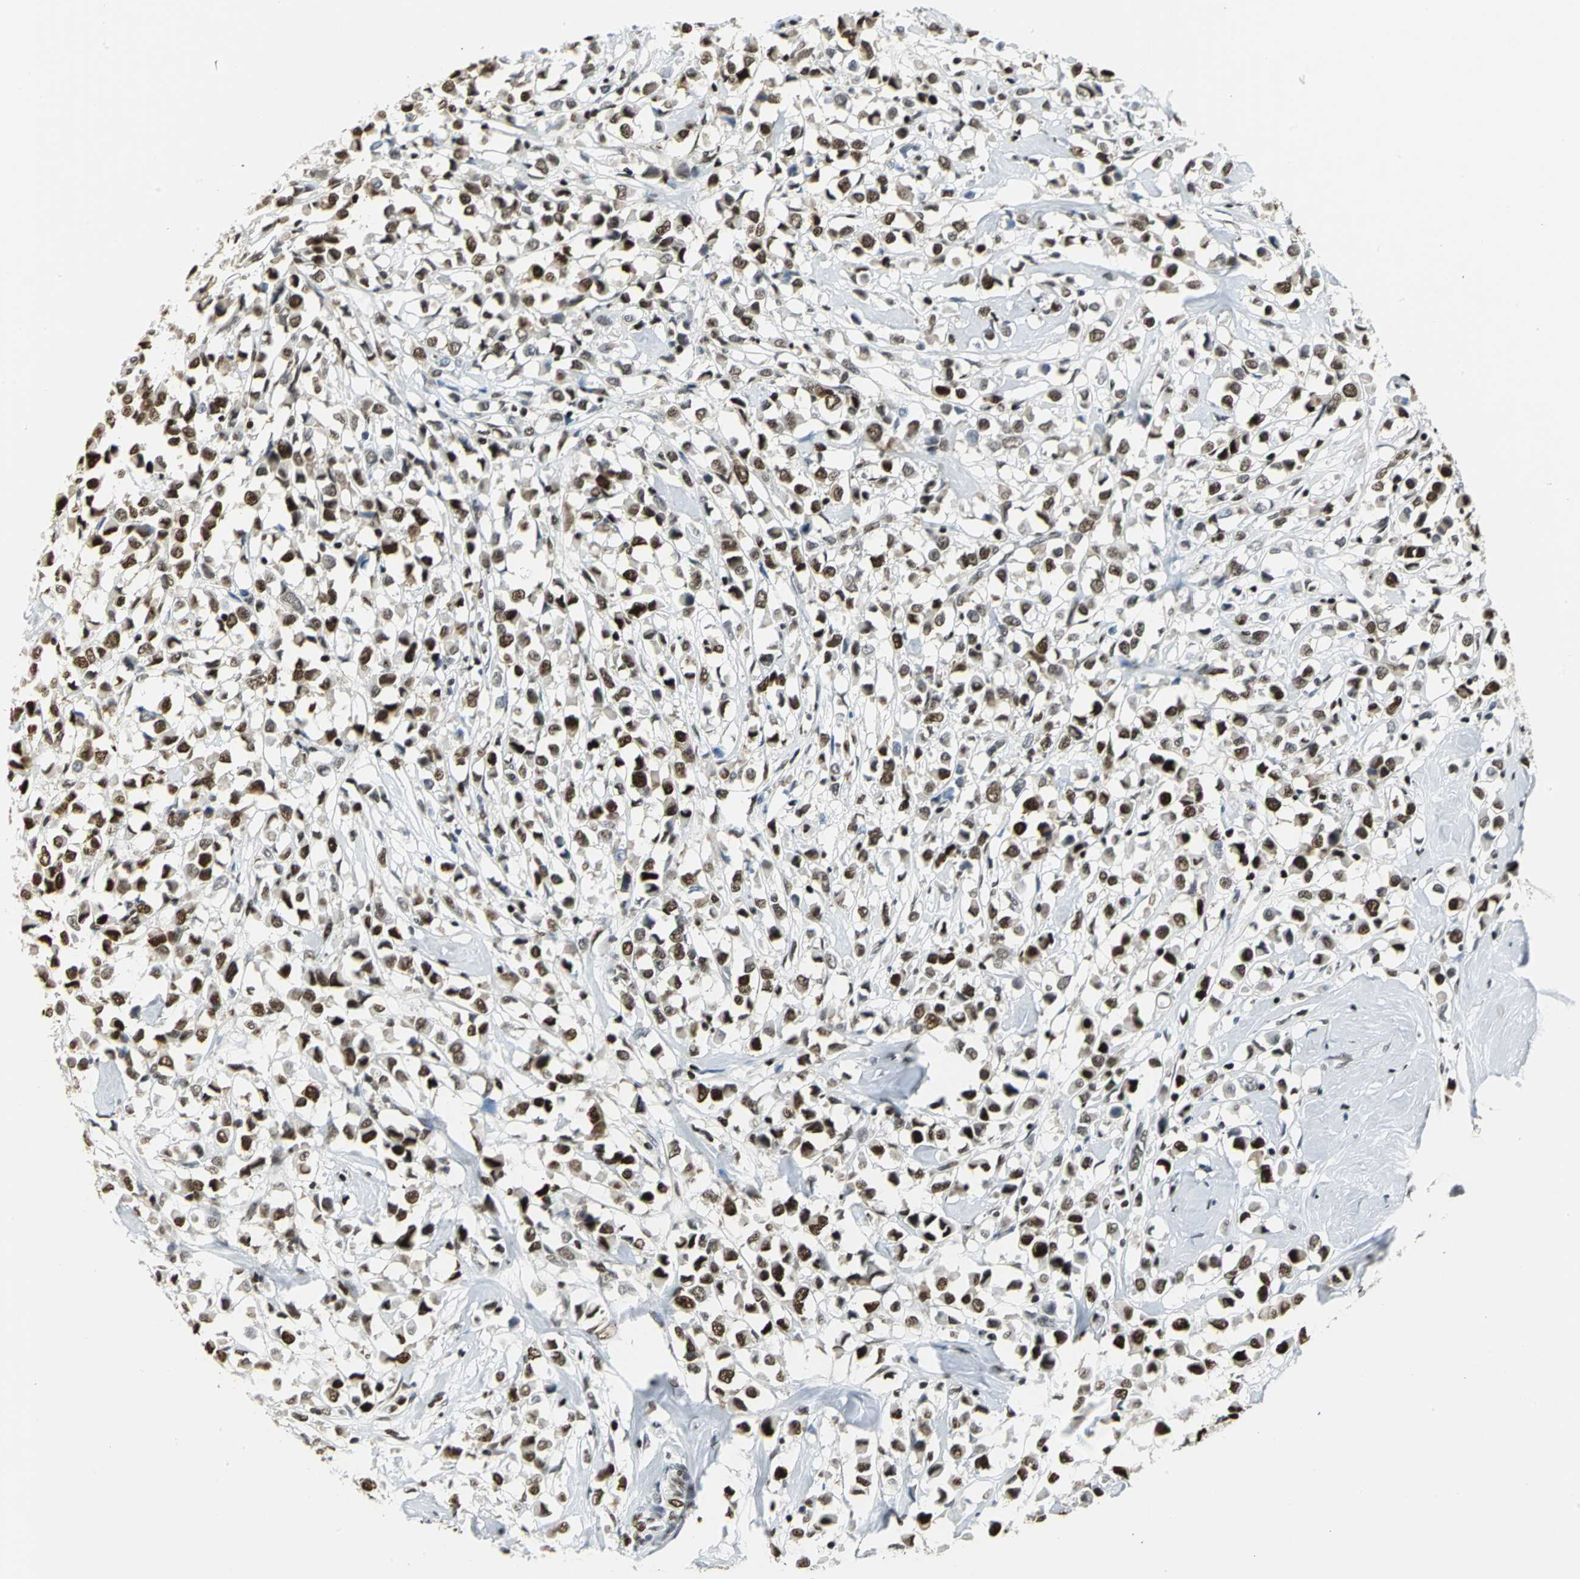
{"staining": {"intensity": "strong", "quantity": ">75%", "location": "nuclear"}, "tissue": "breast cancer", "cell_type": "Tumor cells", "image_type": "cancer", "snomed": [{"axis": "morphology", "description": "Duct carcinoma"}, {"axis": "topography", "description": "Breast"}], "caption": "The photomicrograph reveals immunohistochemical staining of breast intraductal carcinoma. There is strong nuclear expression is seen in about >75% of tumor cells.", "gene": "HNRNPD", "patient": {"sex": "female", "age": 61}}